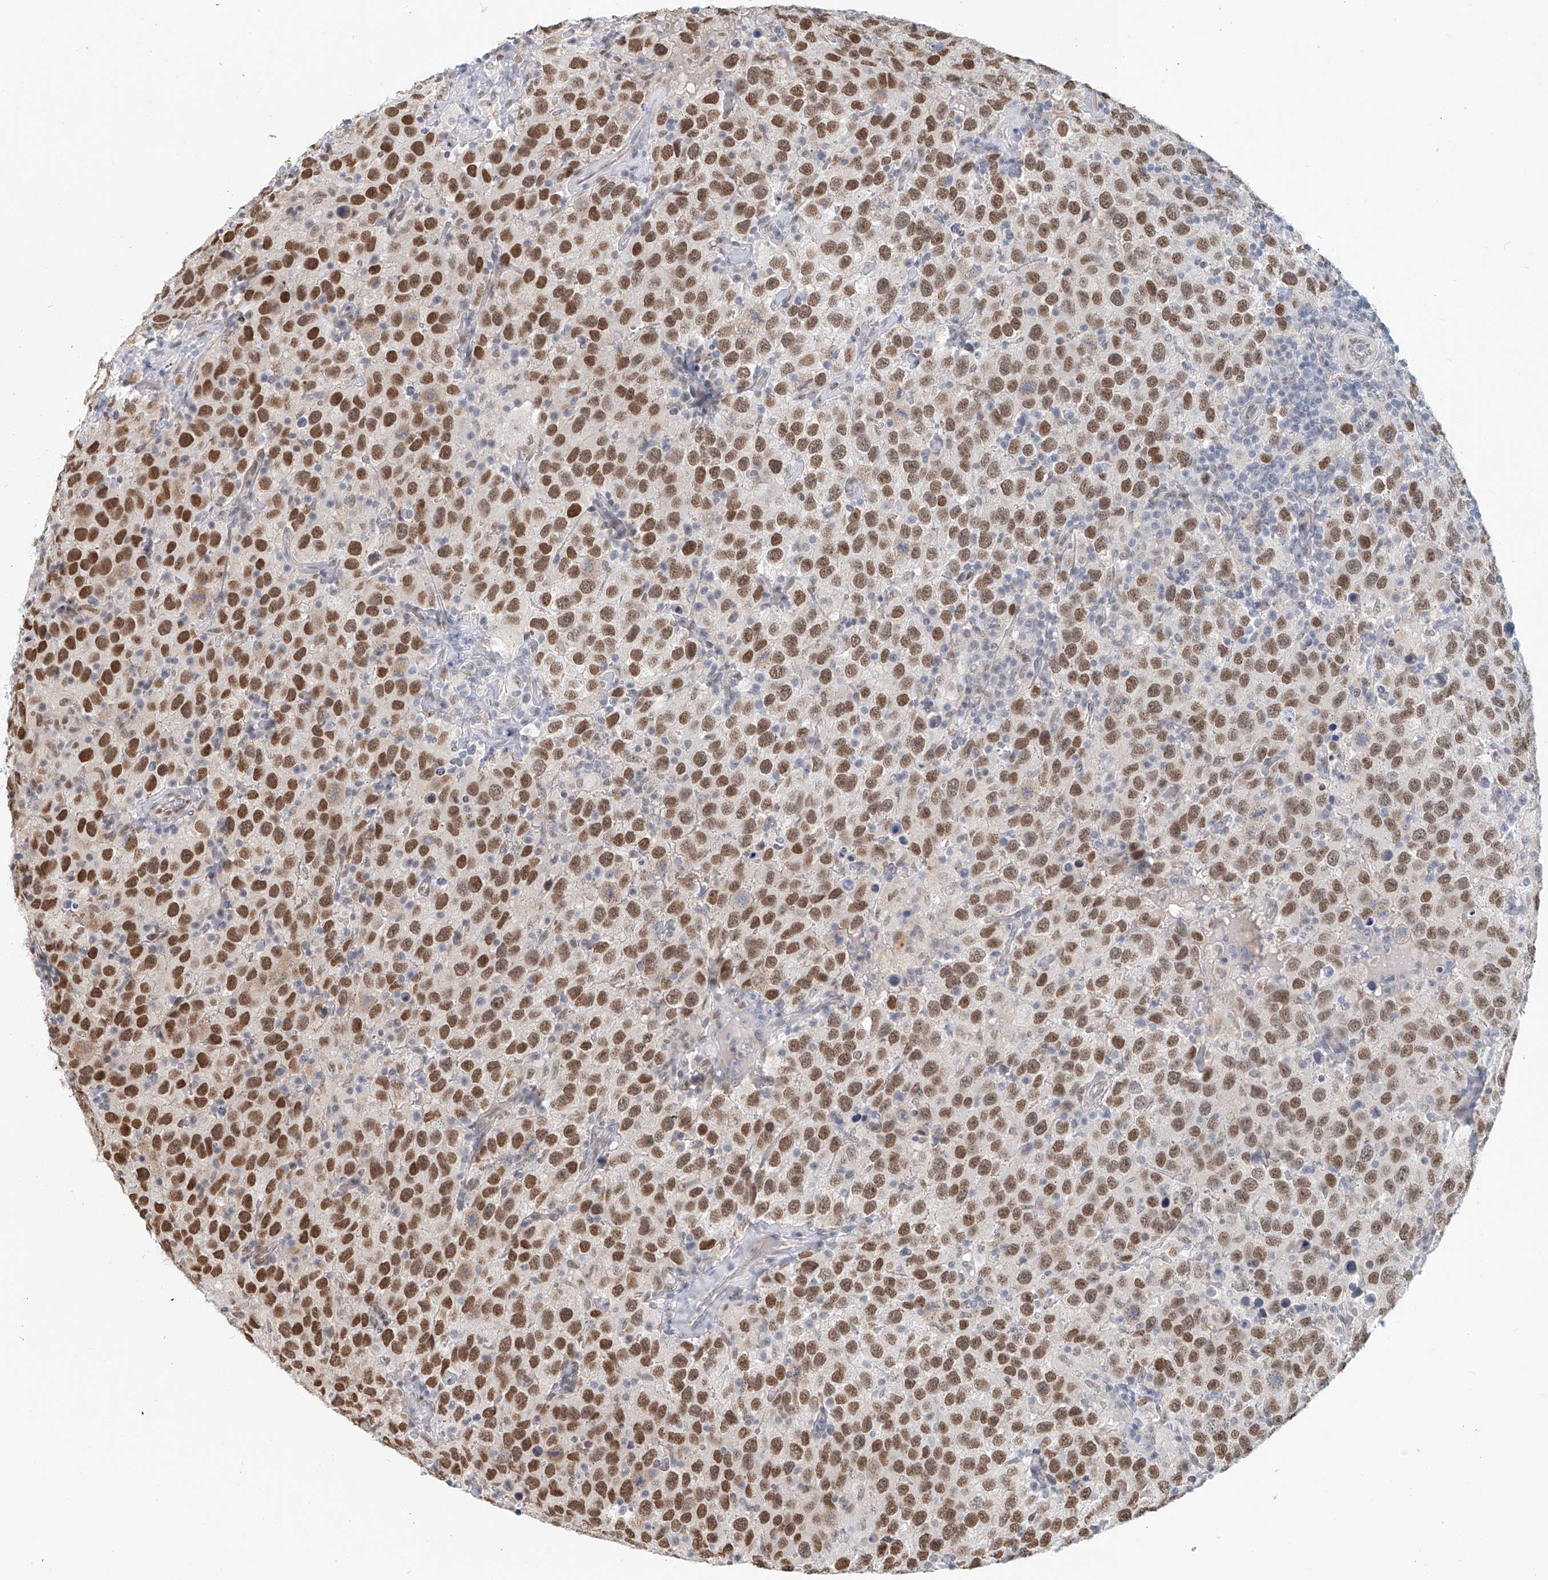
{"staining": {"intensity": "moderate", "quantity": ">75%", "location": "nuclear"}, "tissue": "testis cancer", "cell_type": "Tumor cells", "image_type": "cancer", "snomed": [{"axis": "morphology", "description": "Seminoma, NOS"}, {"axis": "topography", "description": "Testis"}], "caption": "The micrograph demonstrates immunohistochemical staining of testis cancer. There is moderate nuclear staining is seen in about >75% of tumor cells. (Brightfield microscopy of DAB IHC at high magnification).", "gene": "SASH1", "patient": {"sex": "male", "age": 41}}